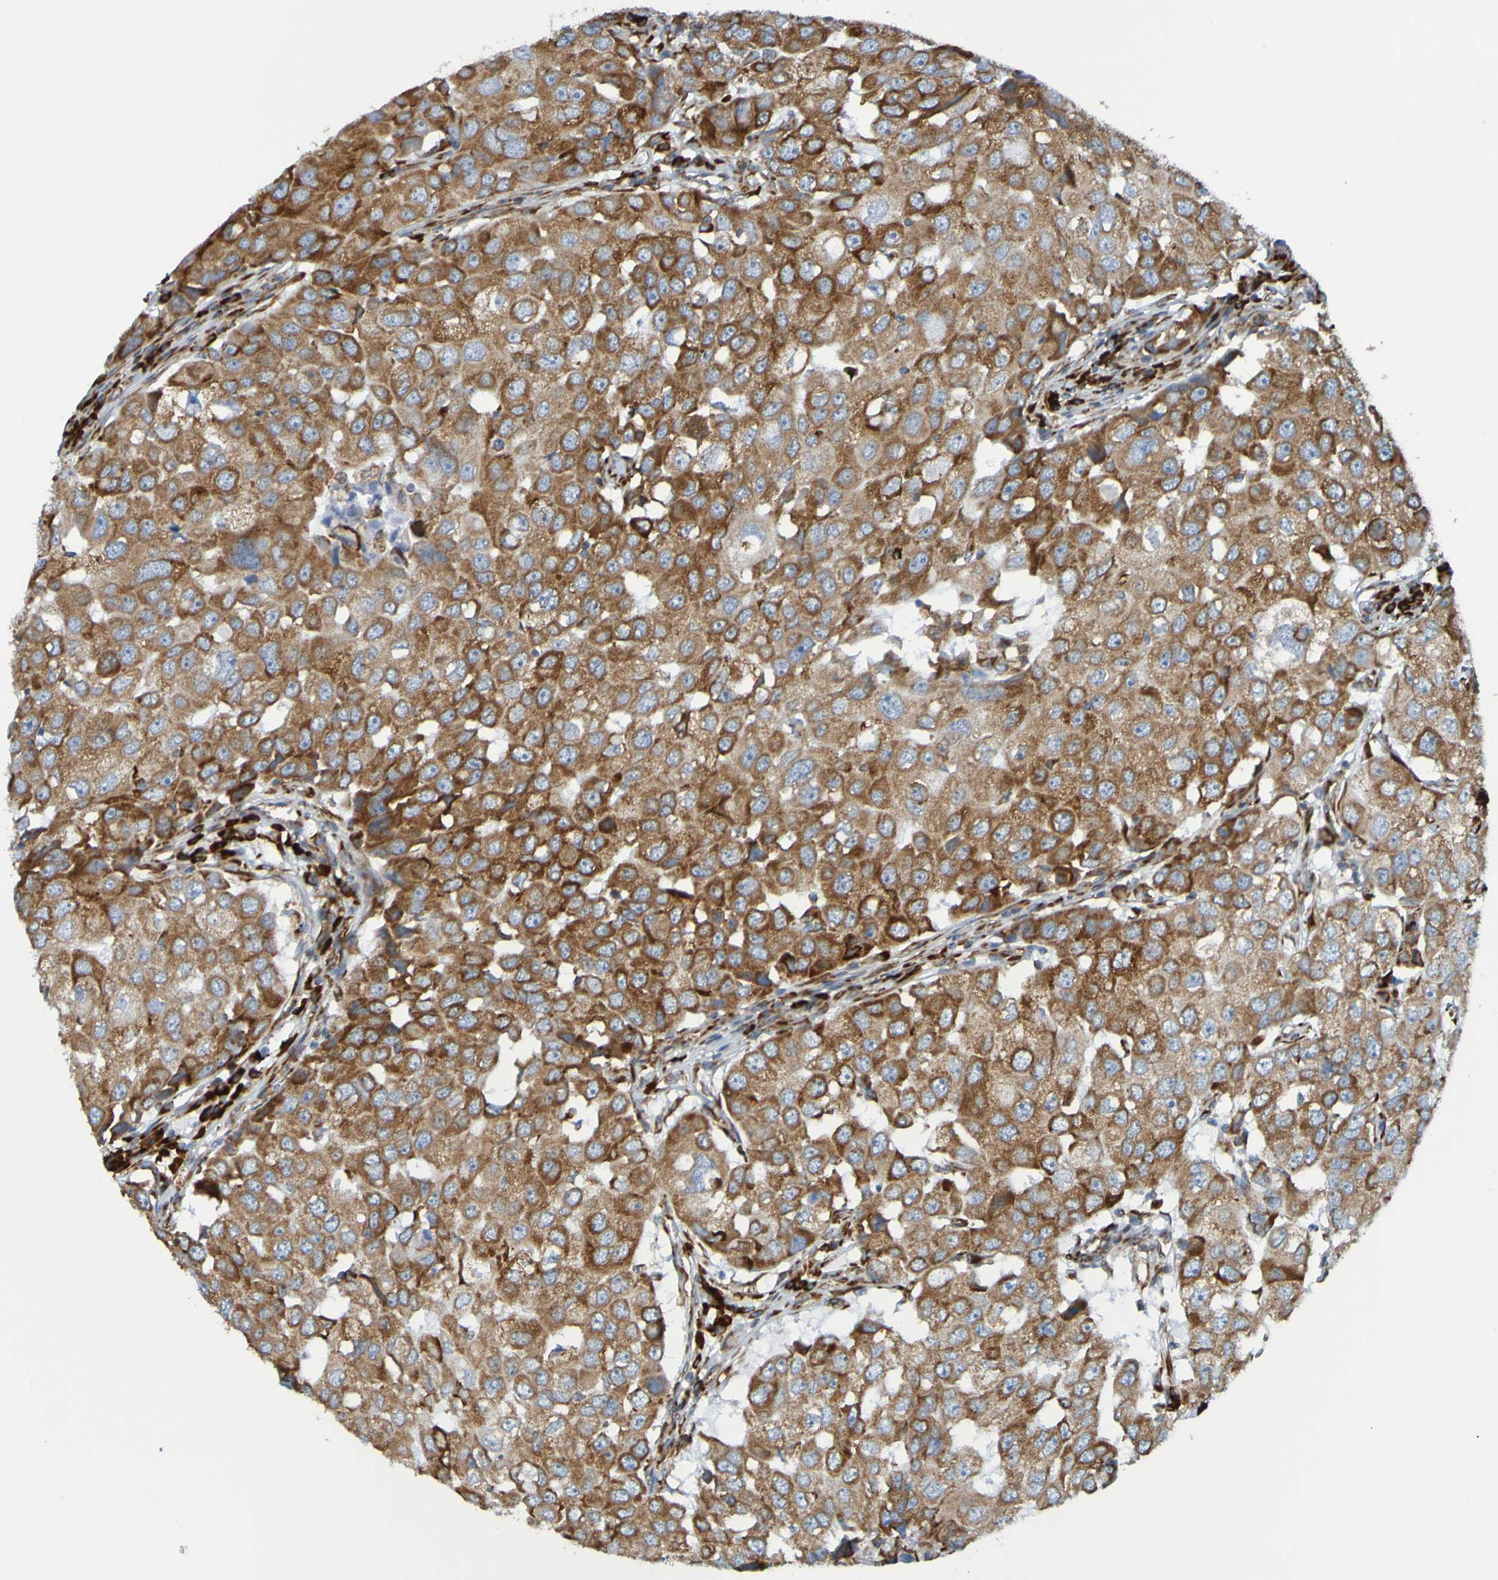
{"staining": {"intensity": "moderate", "quantity": ">75%", "location": "cytoplasmic/membranous"}, "tissue": "breast cancer", "cell_type": "Tumor cells", "image_type": "cancer", "snomed": [{"axis": "morphology", "description": "Duct carcinoma"}, {"axis": "topography", "description": "Breast"}], "caption": "Protein positivity by immunohistochemistry shows moderate cytoplasmic/membranous expression in about >75% of tumor cells in intraductal carcinoma (breast). The staining is performed using DAB (3,3'-diaminobenzidine) brown chromogen to label protein expression. The nuclei are counter-stained blue using hematoxylin.", "gene": "SSR1", "patient": {"sex": "female", "age": 50}}